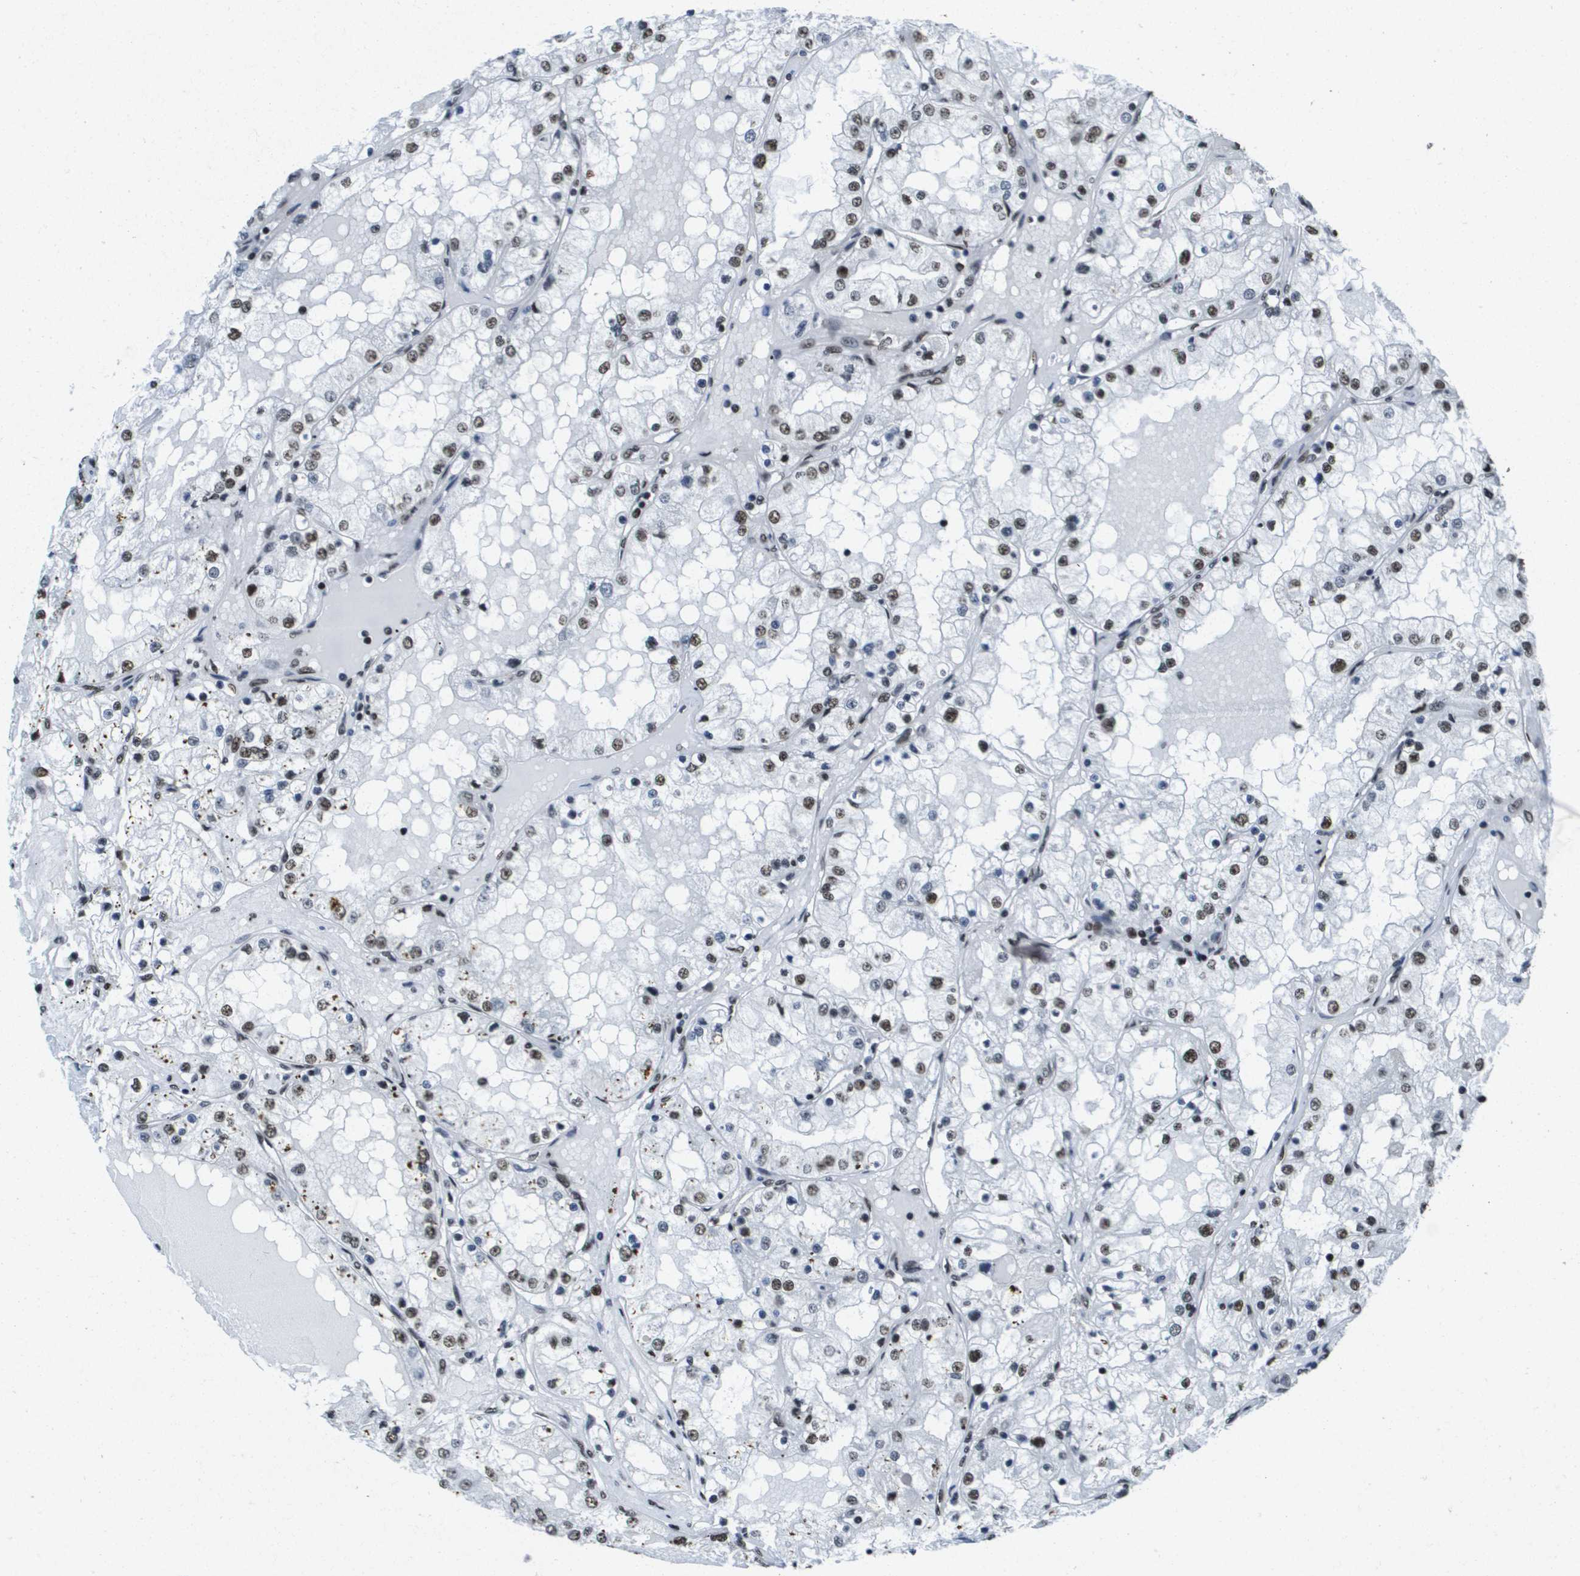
{"staining": {"intensity": "moderate", "quantity": ">75%", "location": "nuclear"}, "tissue": "renal cancer", "cell_type": "Tumor cells", "image_type": "cancer", "snomed": [{"axis": "morphology", "description": "Adenocarcinoma, NOS"}, {"axis": "topography", "description": "Kidney"}], "caption": "This is an image of IHC staining of renal cancer (adenocarcinoma), which shows moderate expression in the nuclear of tumor cells.", "gene": "NSRP1", "patient": {"sex": "male", "age": 68}}